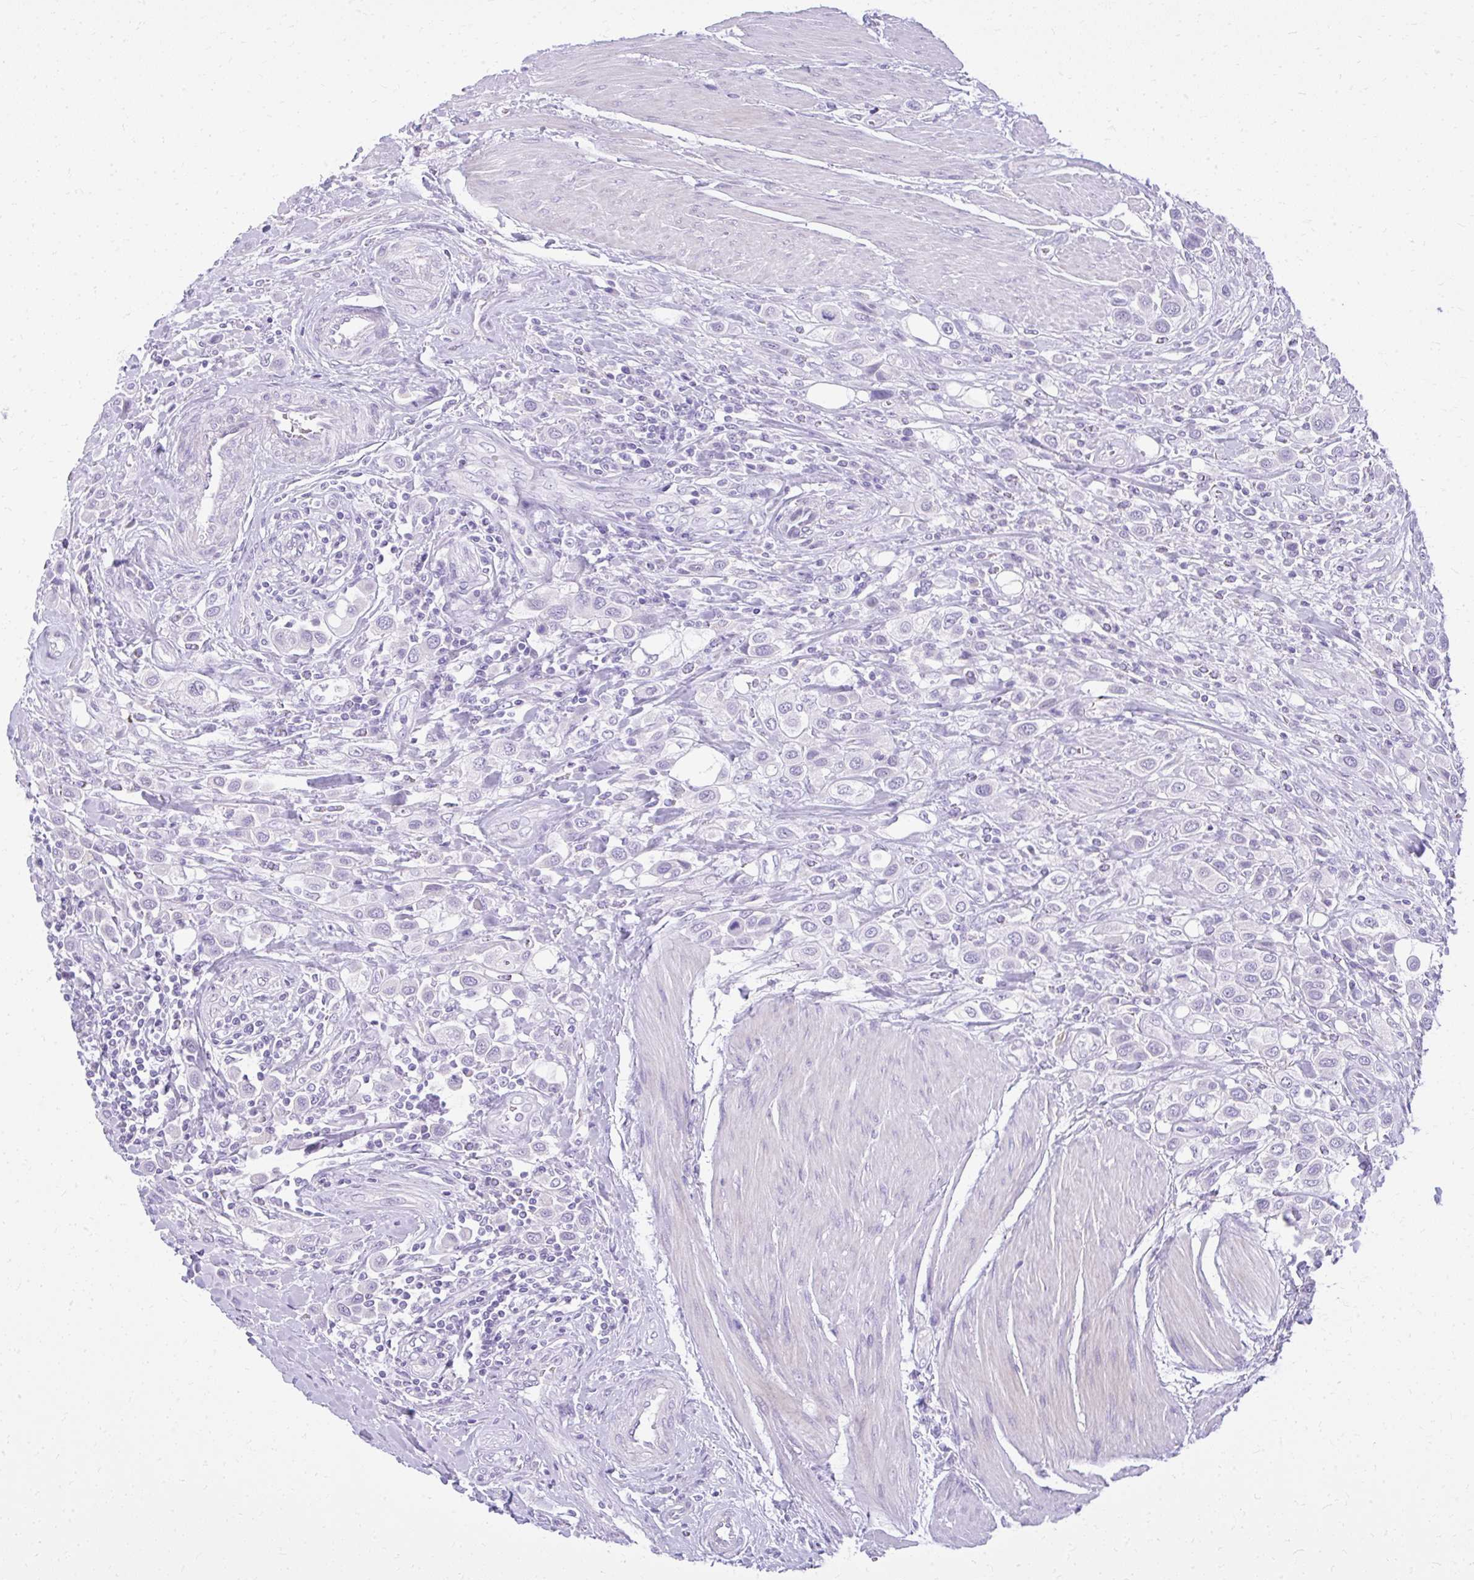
{"staining": {"intensity": "negative", "quantity": "none", "location": "none"}, "tissue": "urothelial cancer", "cell_type": "Tumor cells", "image_type": "cancer", "snomed": [{"axis": "morphology", "description": "Urothelial carcinoma, High grade"}, {"axis": "topography", "description": "Urinary bladder"}], "caption": "Immunohistochemistry (IHC) micrograph of neoplastic tissue: urothelial cancer stained with DAB exhibits no significant protein staining in tumor cells.", "gene": "PRAP1", "patient": {"sex": "male", "age": 50}}